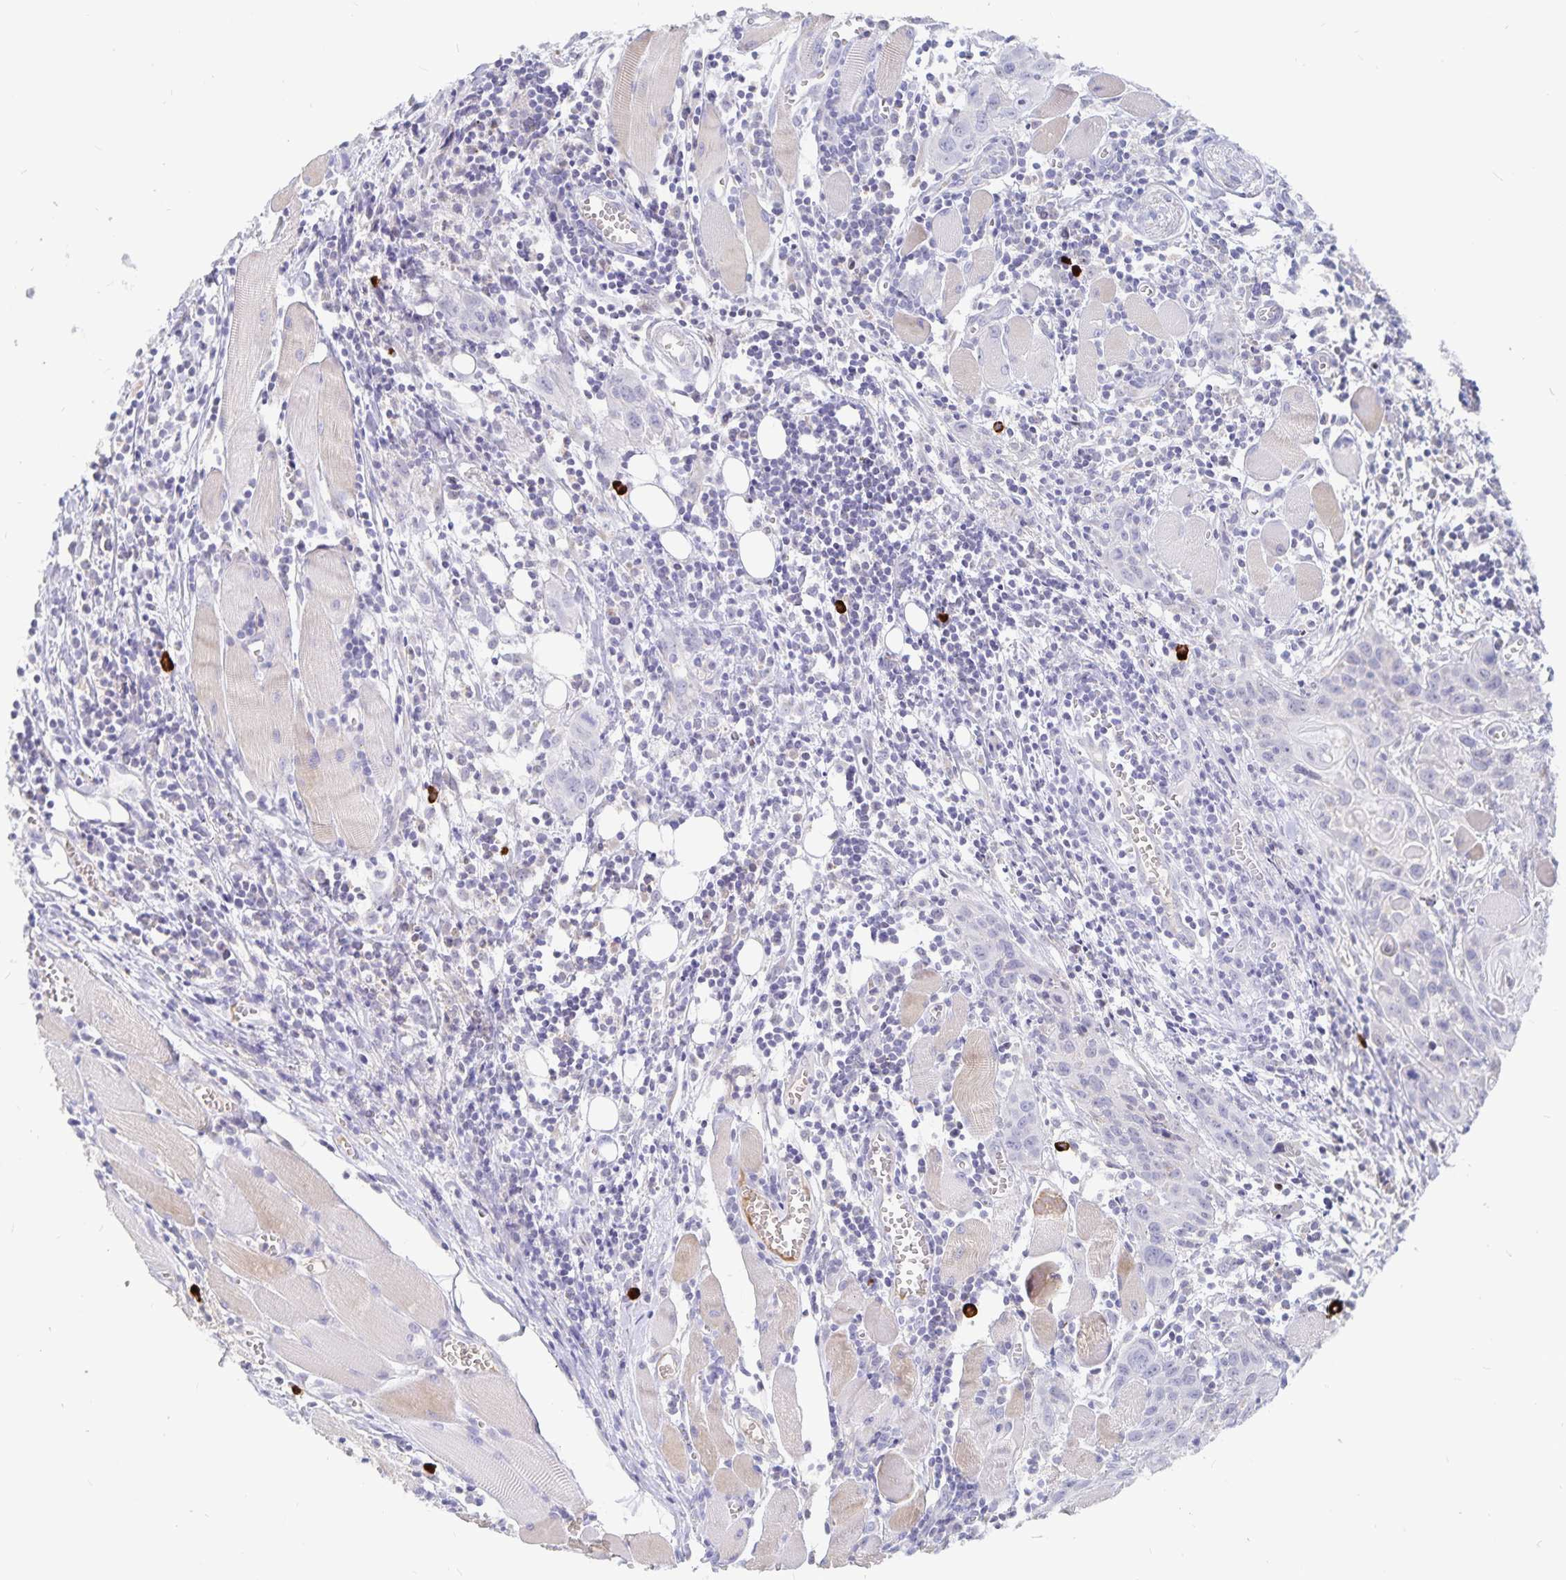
{"staining": {"intensity": "negative", "quantity": "none", "location": "none"}, "tissue": "head and neck cancer", "cell_type": "Tumor cells", "image_type": "cancer", "snomed": [{"axis": "morphology", "description": "Squamous cell carcinoma, NOS"}, {"axis": "topography", "description": "Oral tissue"}, {"axis": "topography", "description": "Head-Neck"}], "caption": "Head and neck cancer was stained to show a protein in brown. There is no significant staining in tumor cells.", "gene": "PKHD1", "patient": {"sex": "male", "age": 58}}